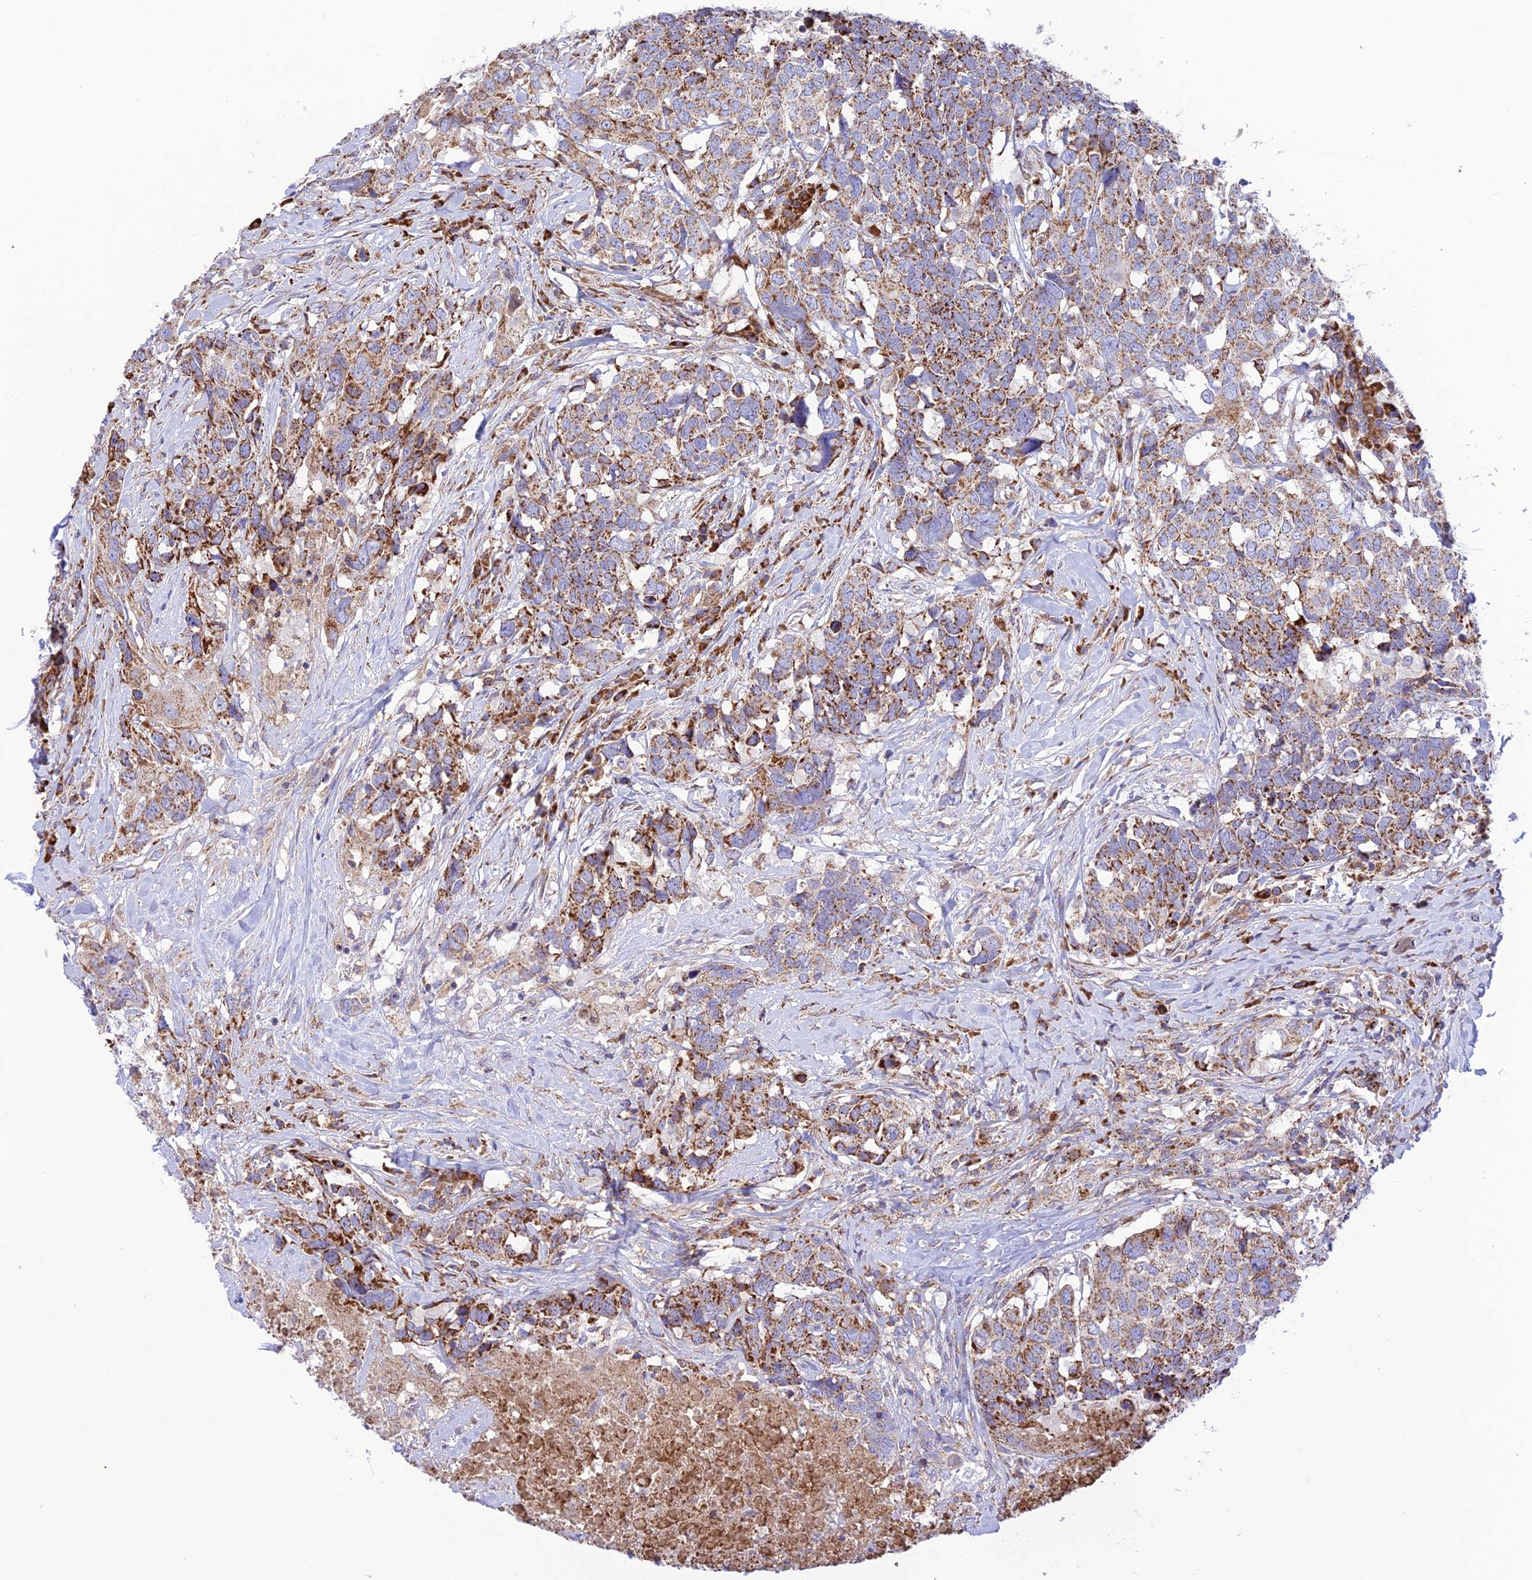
{"staining": {"intensity": "moderate", "quantity": ">75%", "location": "cytoplasmic/membranous"}, "tissue": "head and neck cancer", "cell_type": "Tumor cells", "image_type": "cancer", "snomed": [{"axis": "morphology", "description": "Squamous cell carcinoma, NOS"}, {"axis": "topography", "description": "Head-Neck"}], "caption": "Immunohistochemistry (DAB (3,3'-diaminobenzidine)) staining of head and neck cancer (squamous cell carcinoma) displays moderate cytoplasmic/membranous protein staining in about >75% of tumor cells.", "gene": "UAP1L1", "patient": {"sex": "male", "age": 66}}